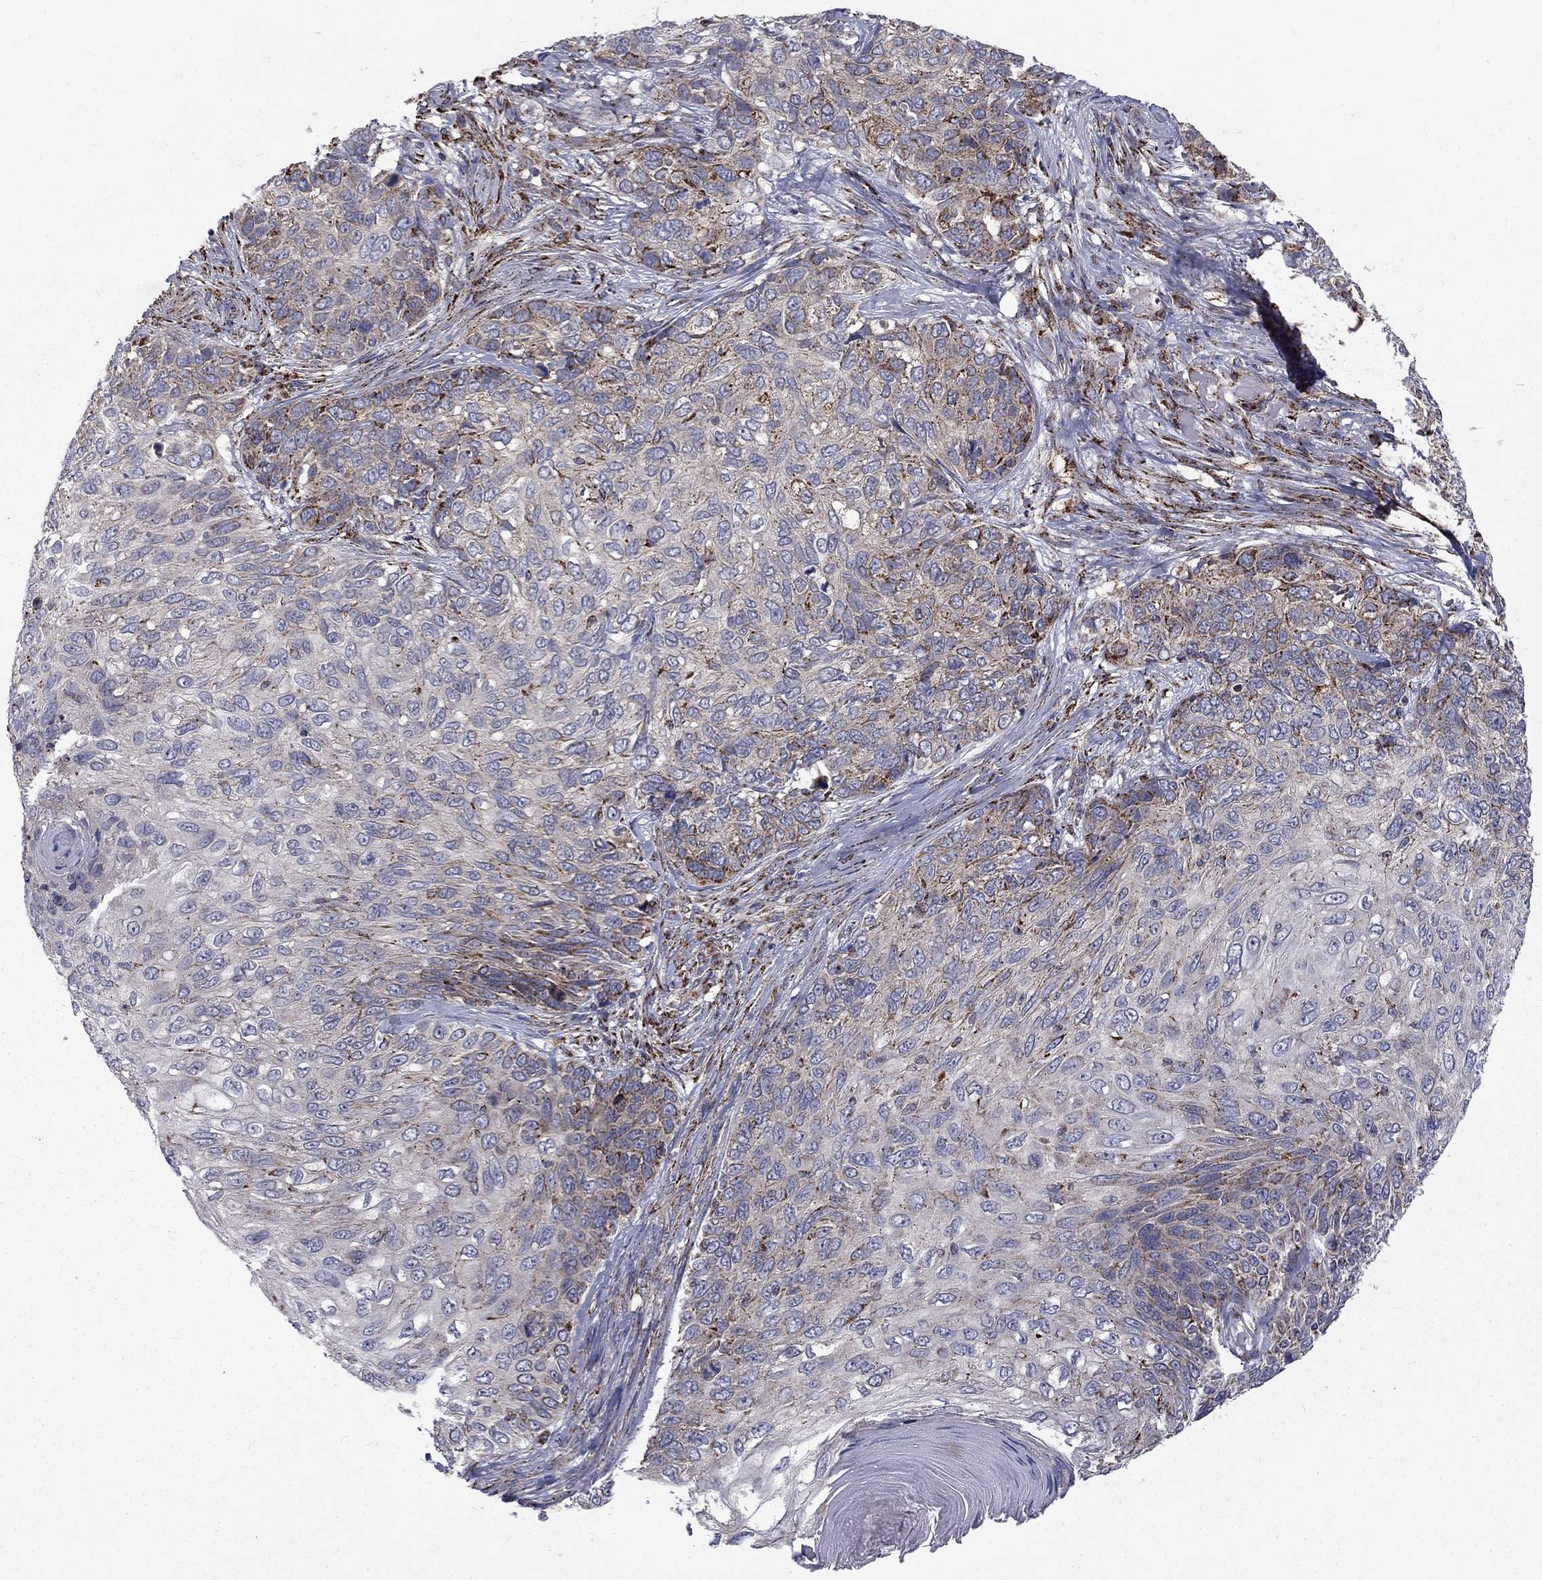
{"staining": {"intensity": "strong", "quantity": "<25%", "location": "cytoplasmic/membranous"}, "tissue": "skin cancer", "cell_type": "Tumor cells", "image_type": "cancer", "snomed": [{"axis": "morphology", "description": "Squamous cell carcinoma, NOS"}, {"axis": "topography", "description": "Skin"}], "caption": "Skin squamous cell carcinoma tissue demonstrates strong cytoplasmic/membranous expression in about <25% of tumor cells", "gene": "ALDH1B1", "patient": {"sex": "male", "age": 92}}